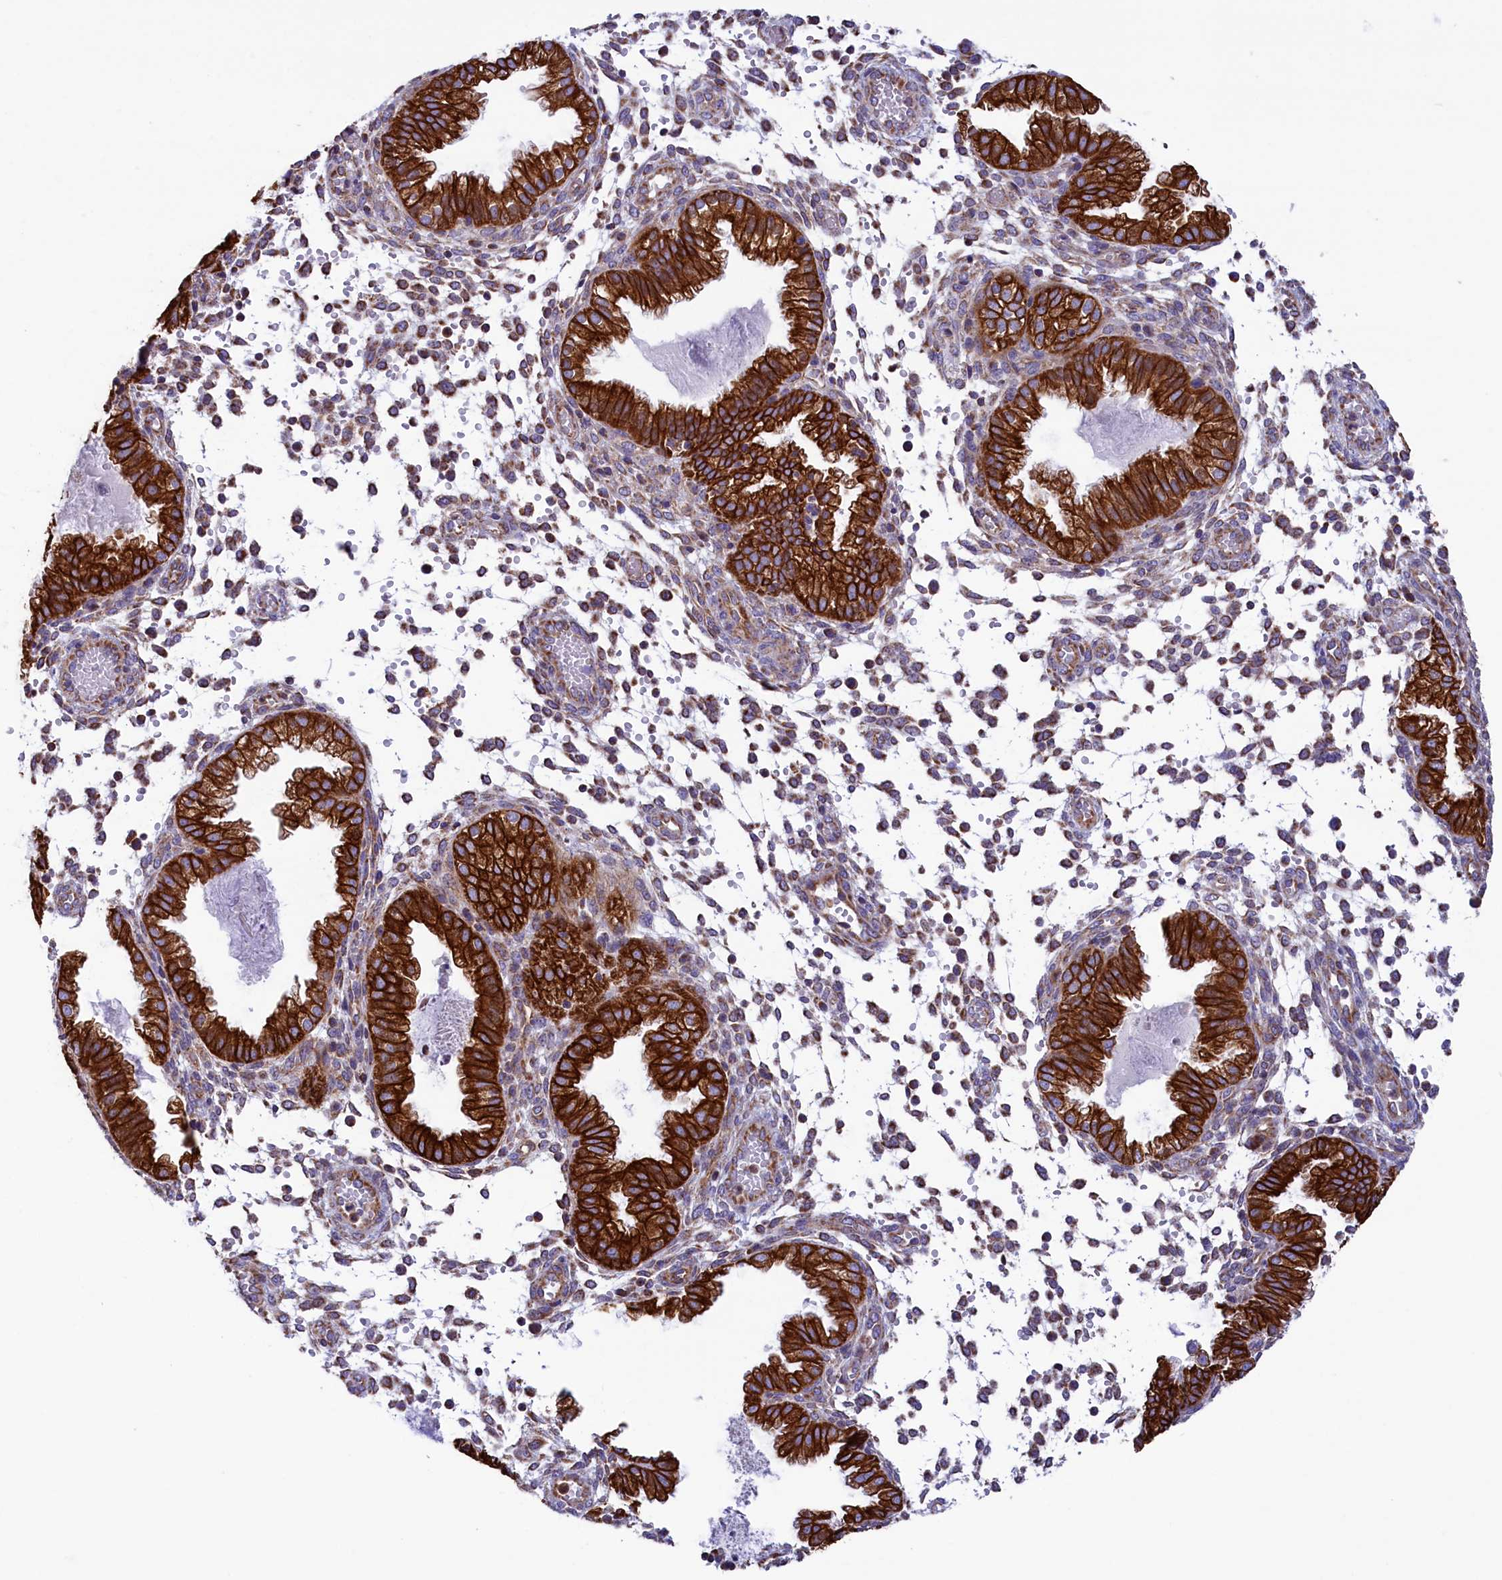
{"staining": {"intensity": "weak", "quantity": "<25%", "location": "cytoplasmic/membranous"}, "tissue": "endometrium", "cell_type": "Cells in endometrial stroma", "image_type": "normal", "snomed": [{"axis": "morphology", "description": "Normal tissue, NOS"}, {"axis": "topography", "description": "Endometrium"}], "caption": "Cells in endometrial stroma show no significant protein positivity in normal endometrium. (Brightfield microscopy of DAB (3,3'-diaminobenzidine) immunohistochemistry (IHC) at high magnification).", "gene": "GATB", "patient": {"sex": "female", "age": 33}}